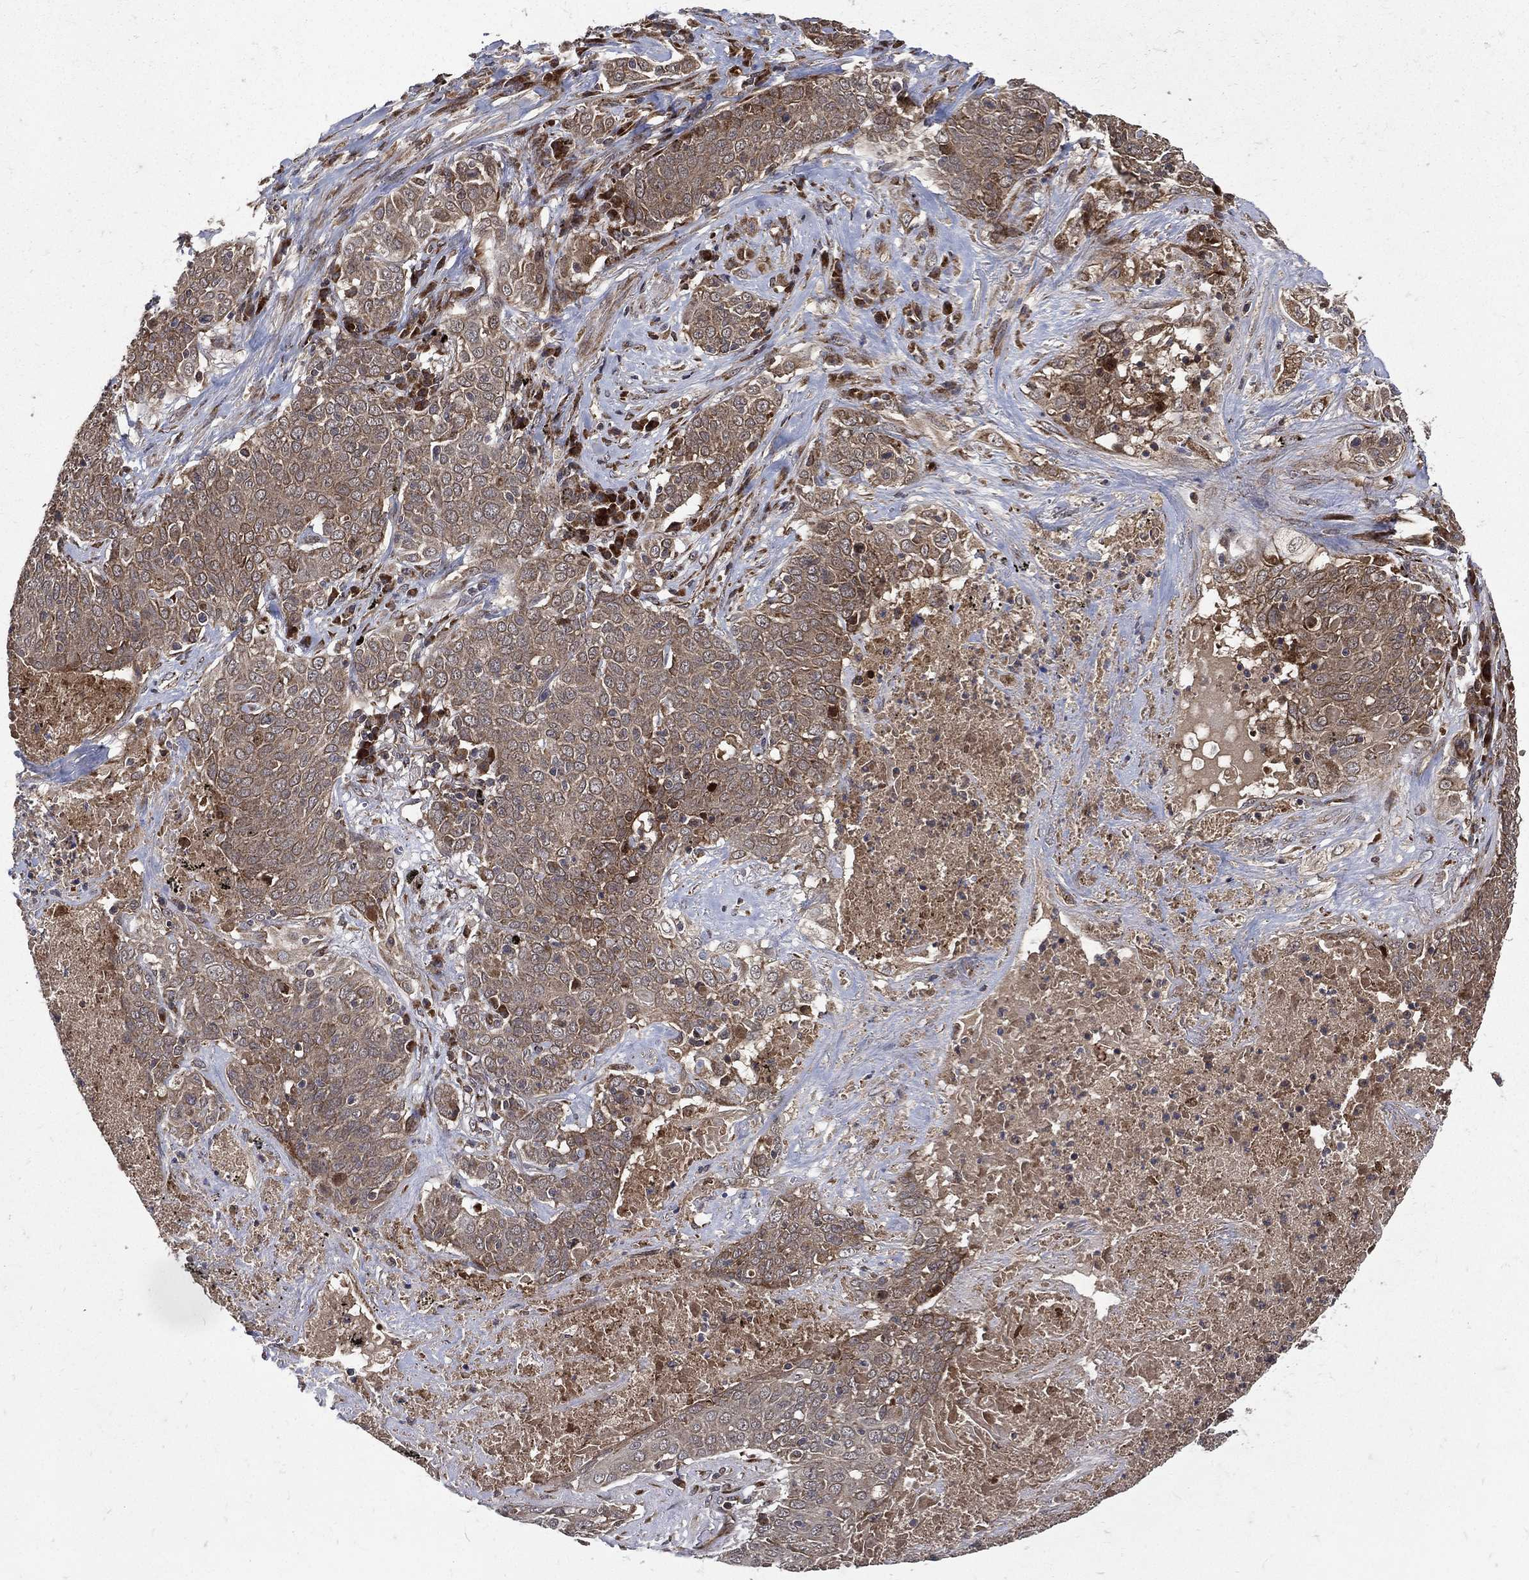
{"staining": {"intensity": "strong", "quantity": "25%-75%", "location": "cytoplasmic/membranous,nuclear"}, "tissue": "lung cancer", "cell_type": "Tumor cells", "image_type": "cancer", "snomed": [{"axis": "morphology", "description": "Squamous cell carcinoma, NOS"}, {"axis": "topography", "description": "Lung"}], "caption": "Protein staining demonstrates strong cytoplasmic/membranous and nuclear staining in approximately 25%-75% of tumor cells in lung squamous cell carcinoma.", "gene": "RAB11FIP4", "patient": {"sex": "male", "age": 82}}